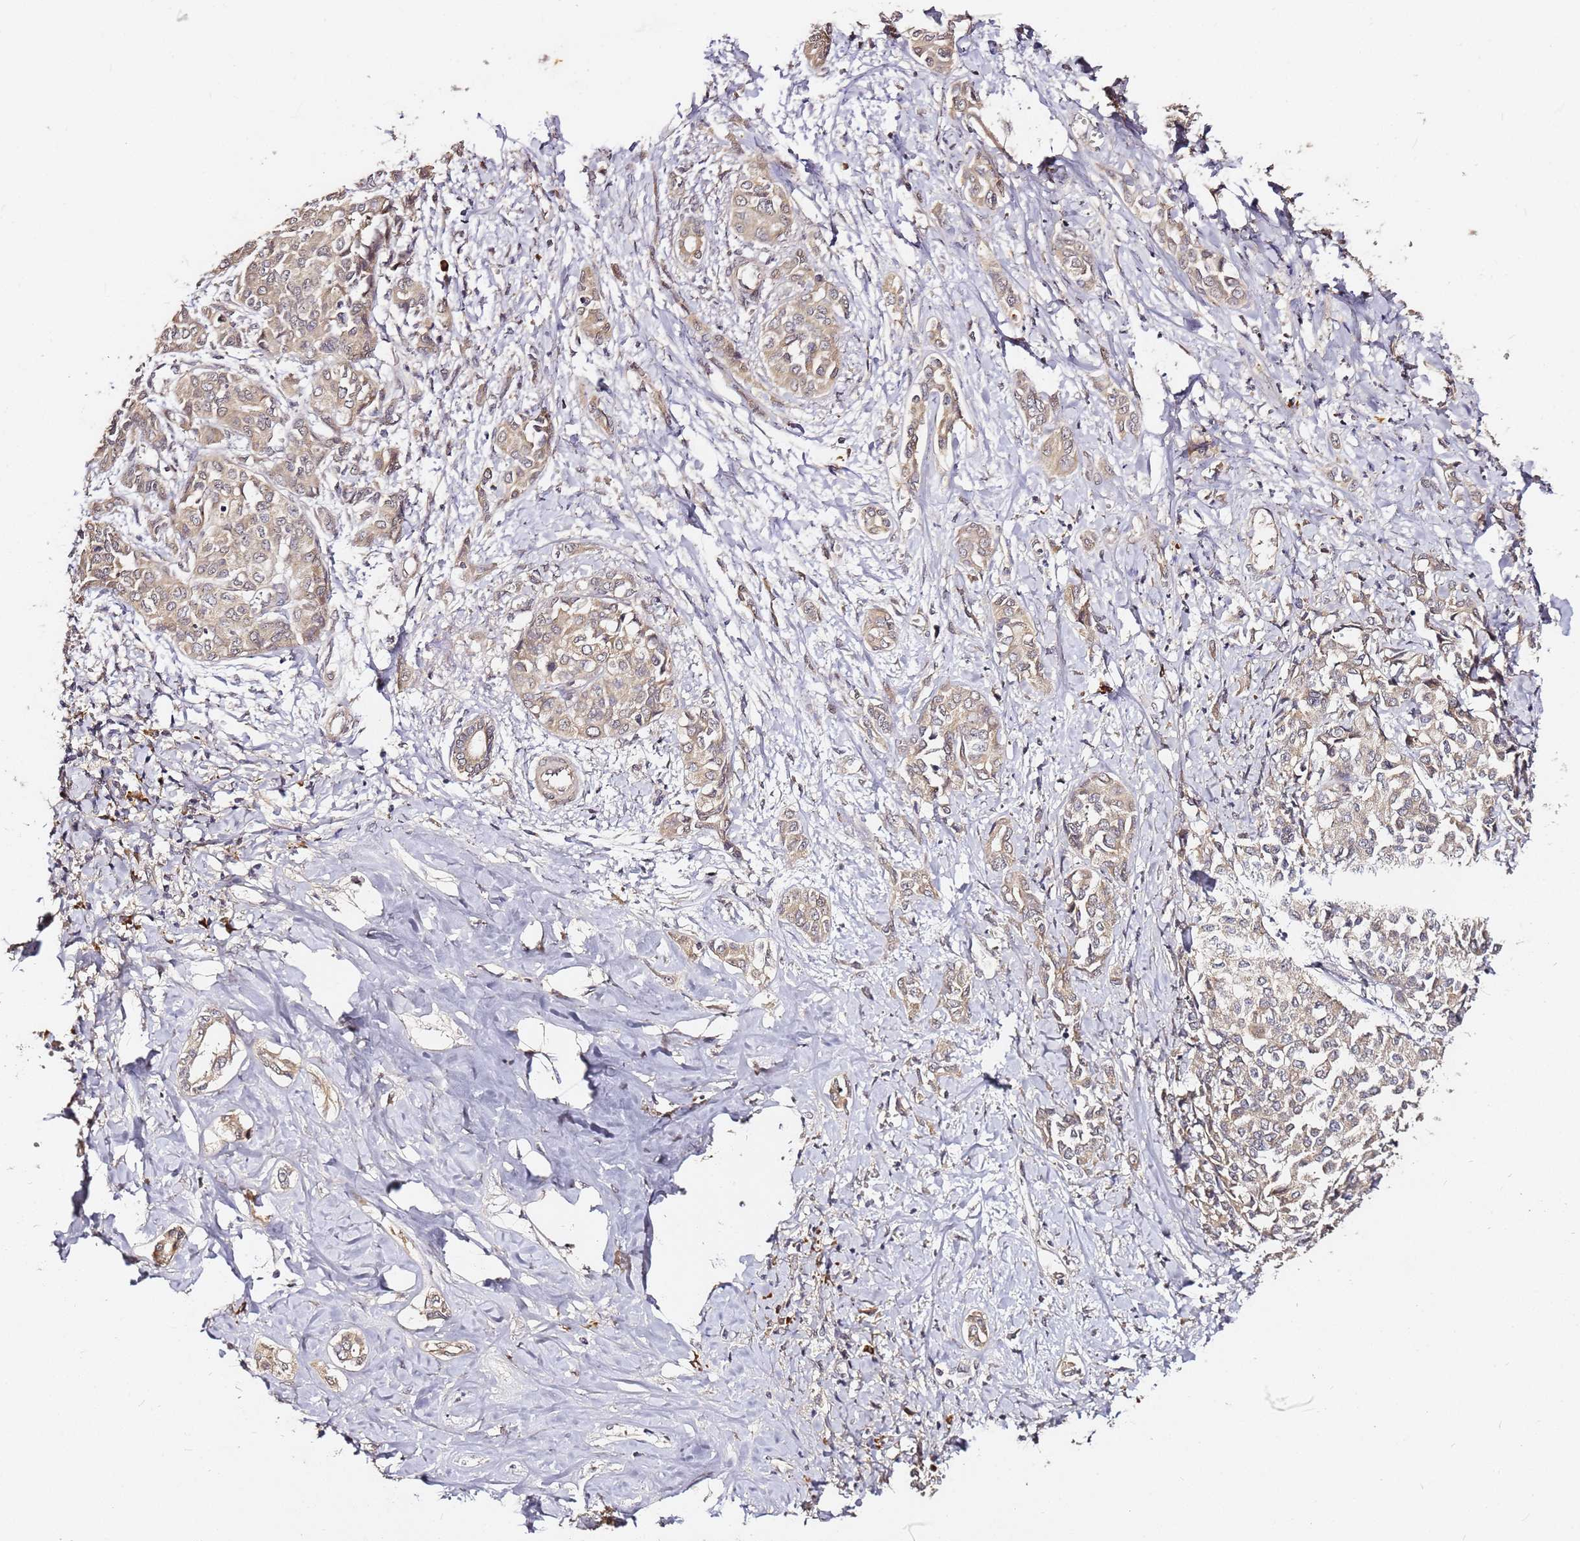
{"staining": {"intensity": "weak", "quantity": "25%-75%", "location": "cytoplasmic/membranous"}, "tissue": "liver cancer", "cell_type": "Tumor cells", "image_type": "cancer", "snomed": [{"axis": "morphology", "description": "Cholangiocarcinoma"}, {"axis": "topography", "description": "Liver"}], "caption": "Immunohistochemical staining of liver cholangiocarcinoma demonstrates low levels of weak cytoplasmic/membranous protein expression in approximately 25%-75% of tumor cells.", "gene": "C6orf136", "patient": {"sex": "female", "age": 77}}